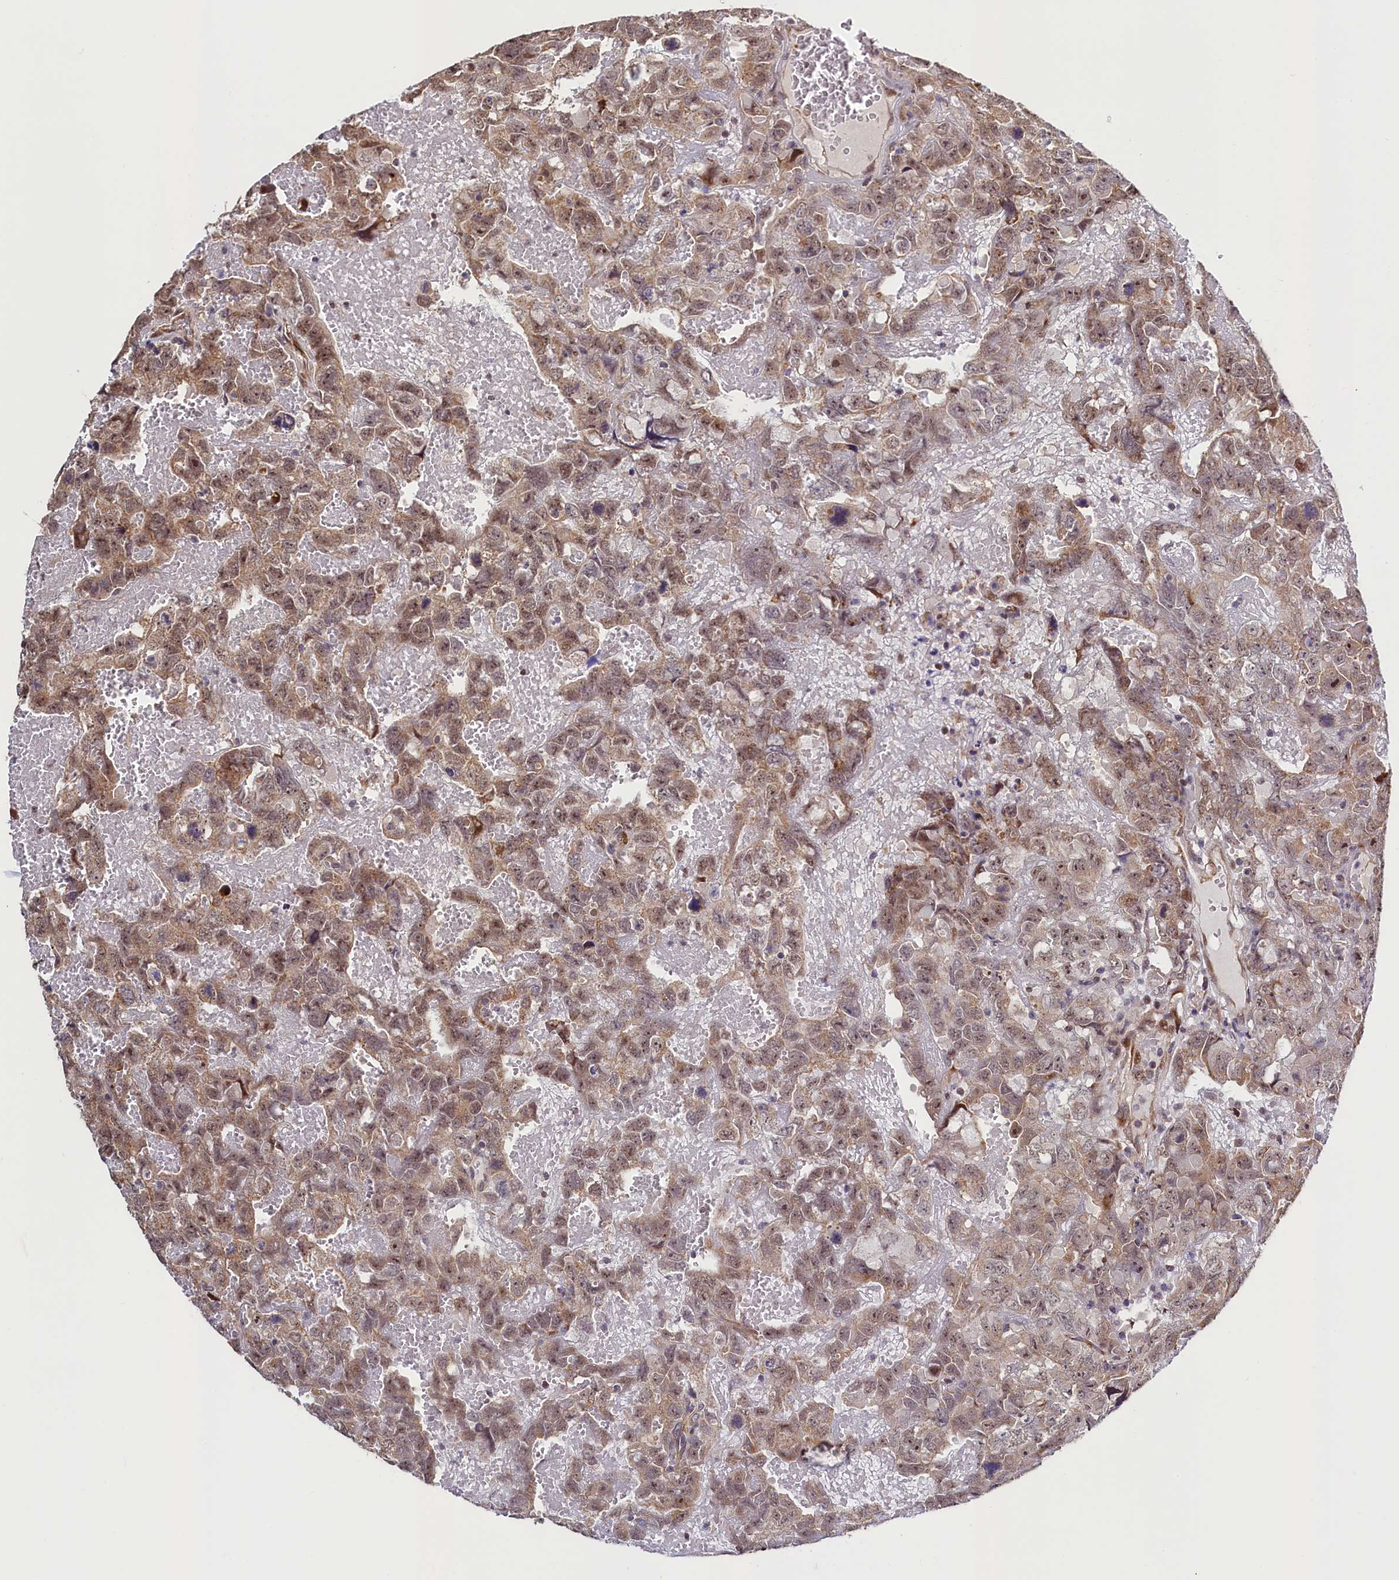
{"staining": {"intensity": "moderate", "quantity": ">75%", "location": "cytoplasmic/membranous,nuclear"}, "tissue": "testis cancer", "cell_type": "Tumor cells", "image_type": "cancer", "snomed": [{"axis": "morphology", "description": "Carcinoma, Embryonal, NOS"}, {"axis": "topography", "description": "Testis"}], "caption": "Tumor cells demonstrate medium levels of moderate cytoplasmic/membranous and nuclear expression in about >75% of cells in embryonal carcinoma (testis).", "gene": "RBFA", "patient": {"sex": "male", "age": 45}}